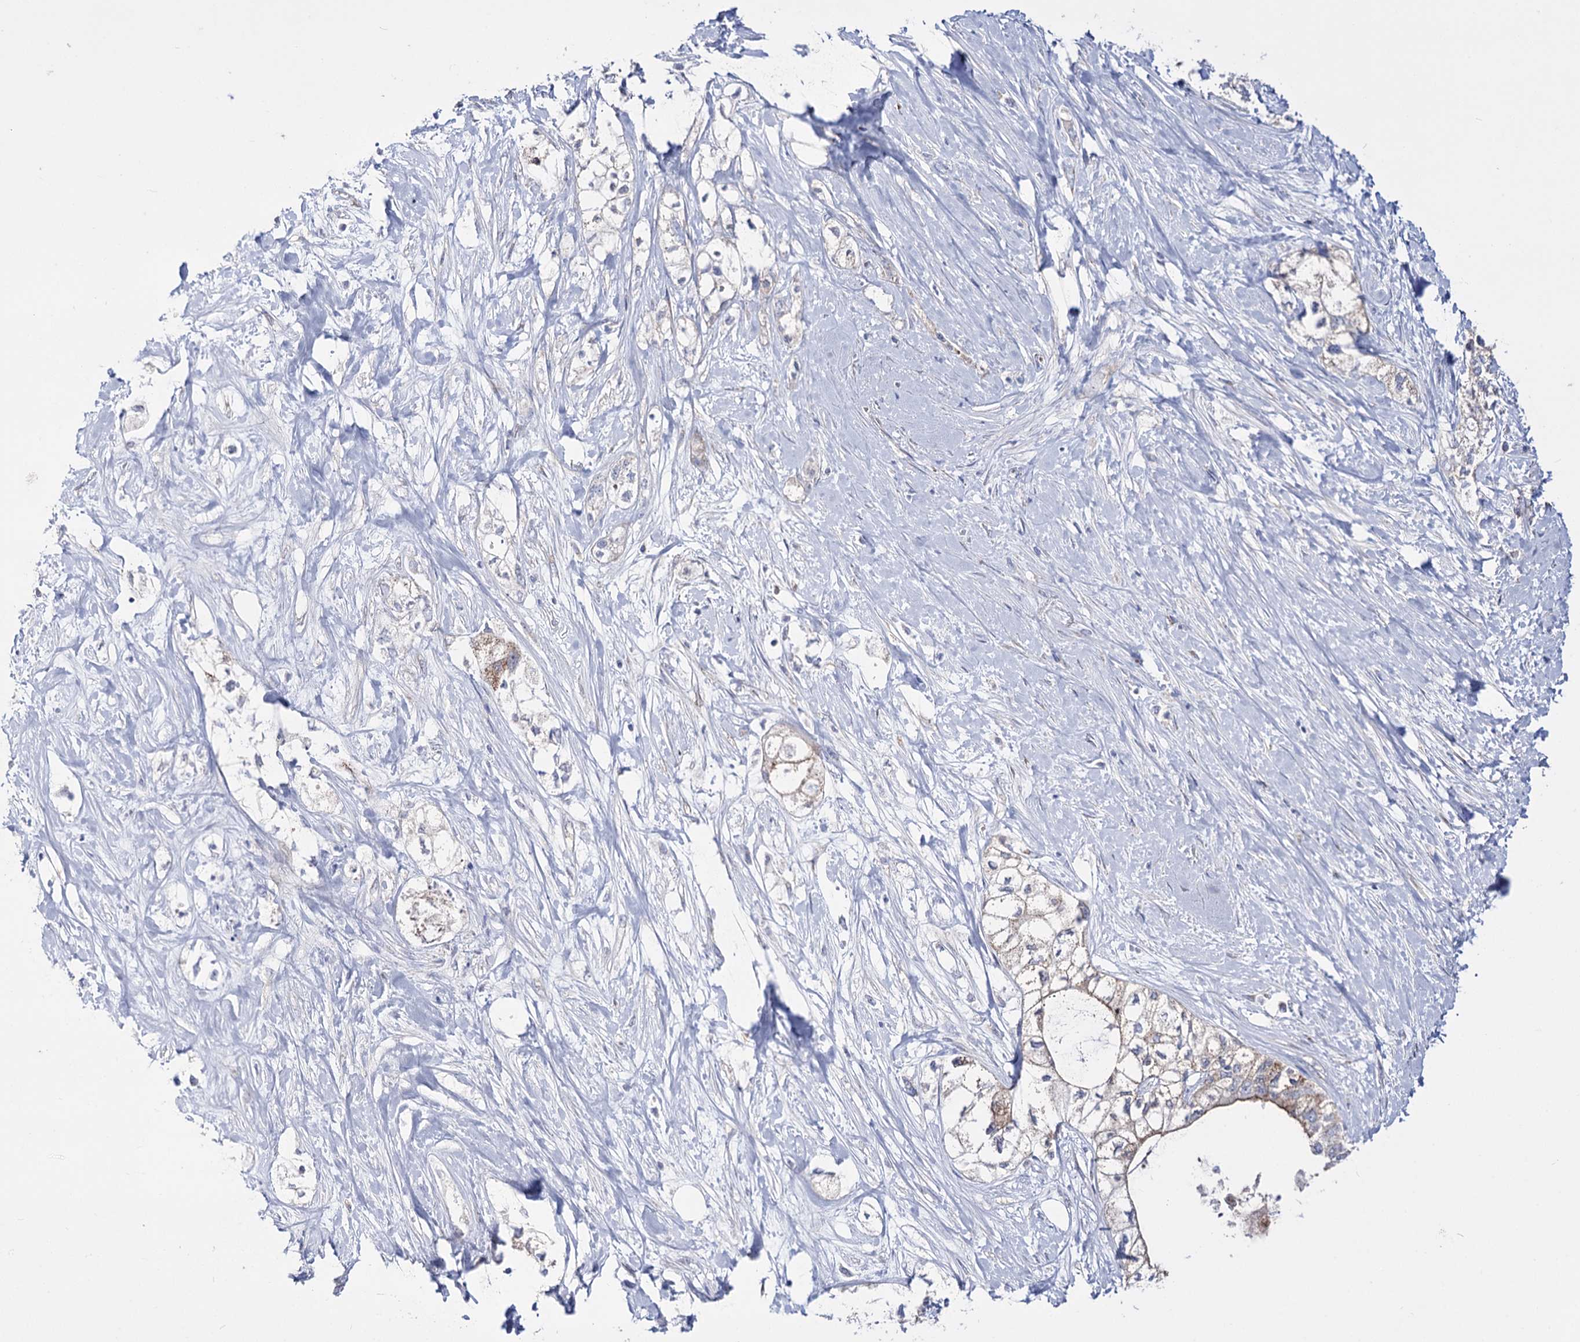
{"staining": {"intensity": "weak", "quantity": "<25%", "location": "cytoplasmic/membranous"}, "tissue": "pancreatic cancer", "cell_type": "Tumor cells", "image_type": "cancer", "snomed": [{"axis": "morphology", "description": "Adenocarcinoma, NOS"}, {"axis": "topography", "description": "Pancreas"}], "caption": "Immunohistochemistry (IHC) of adenocarcinoma (pancreatic) demonstrates no positivity in tumor cells.", "gene": "OSBPL5", "patient": {"sex": "male", "age": 70}}